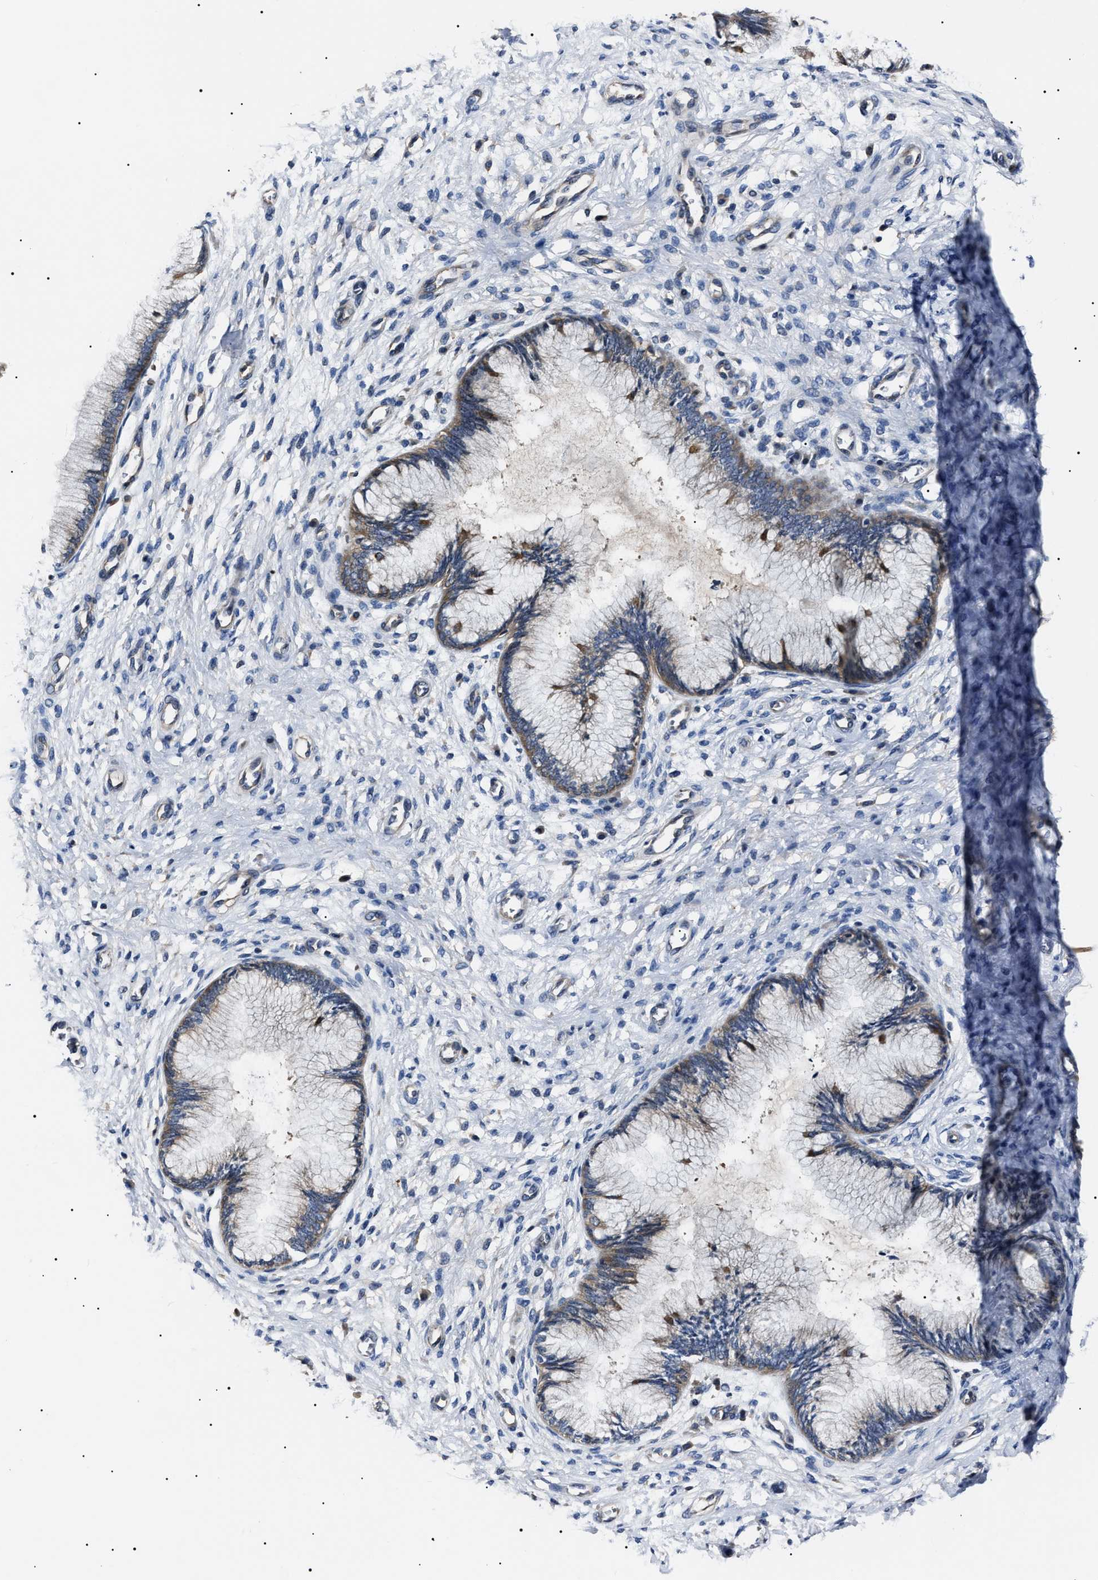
{"staining": {"intensity": "weak", "quantity": ">75%", "location": "cytoplasmic/membranous"}, "tissue": "cervix", "cell_type": "Glandular cells", "image_type": "normal", "snomed": [{"axis": "morphology", "description": "Normal tissue, NOS"}, {"axis": "topography", "description": "Cervix"}], "caption": "A low amount of weak cytoplasmic/membranous staining is present in approximately >75% of glandular cells in unremarkable cervix.", "gene": "IFT81", "patient": {"sex": "female", "age": 55}}